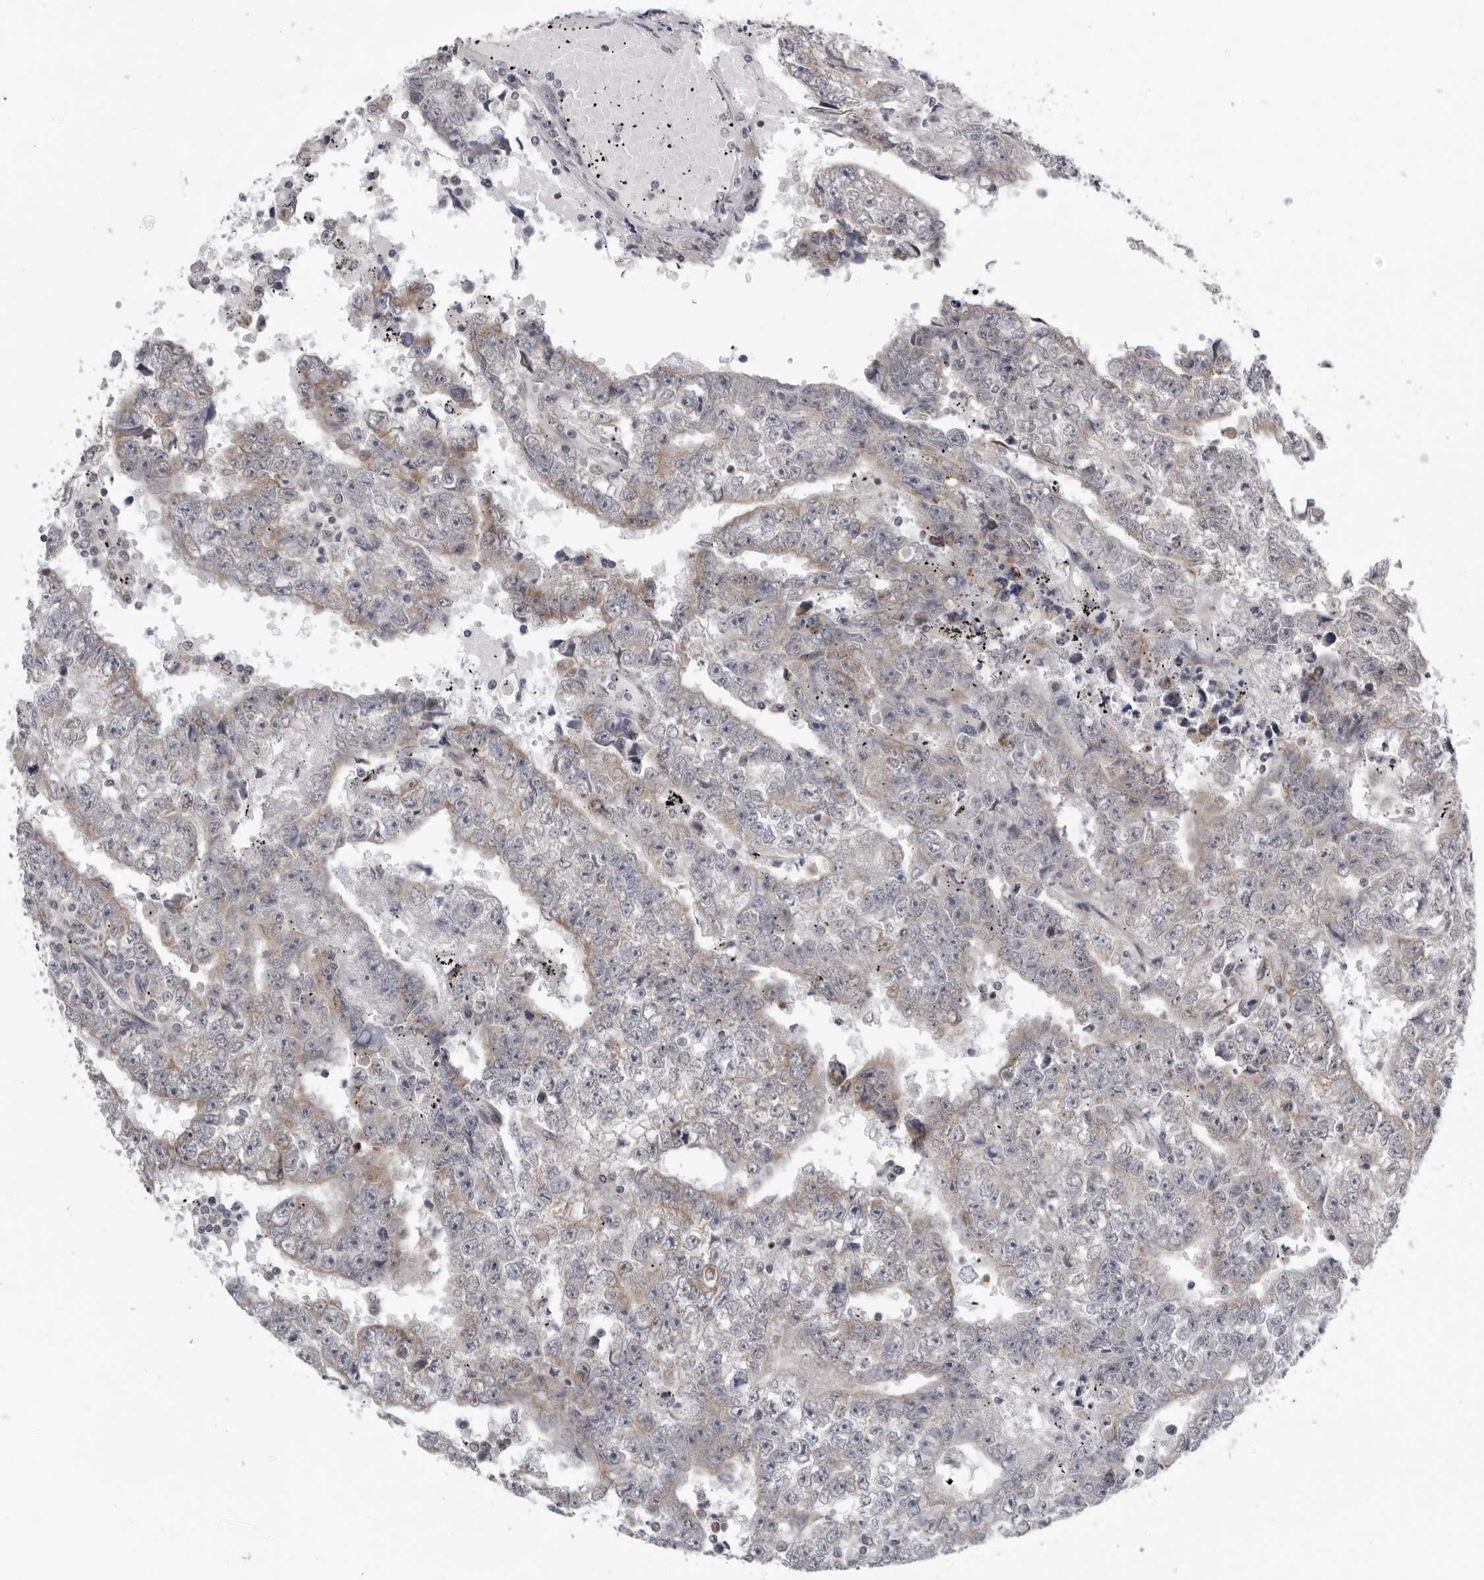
{"staining": {"intensity": "negative", "quantity": "none", "location": "none"}, "tissue": "testis cancer", "cell_type": "Tumor cells", "image_type": "cancer", "snomed": [{"axis": "morphology", "description": "Carcinoma, Embryonal, NOS"}, {"axis": "topography", "description": "Testis"}], "caption": "DAB (3,3'-diaminobenzidine) immunohistochemical staining of testis cancer displays no significant expression in tumor cells.", "gene": "CPT2", "patient": {"sex": "male", "age": 25}}